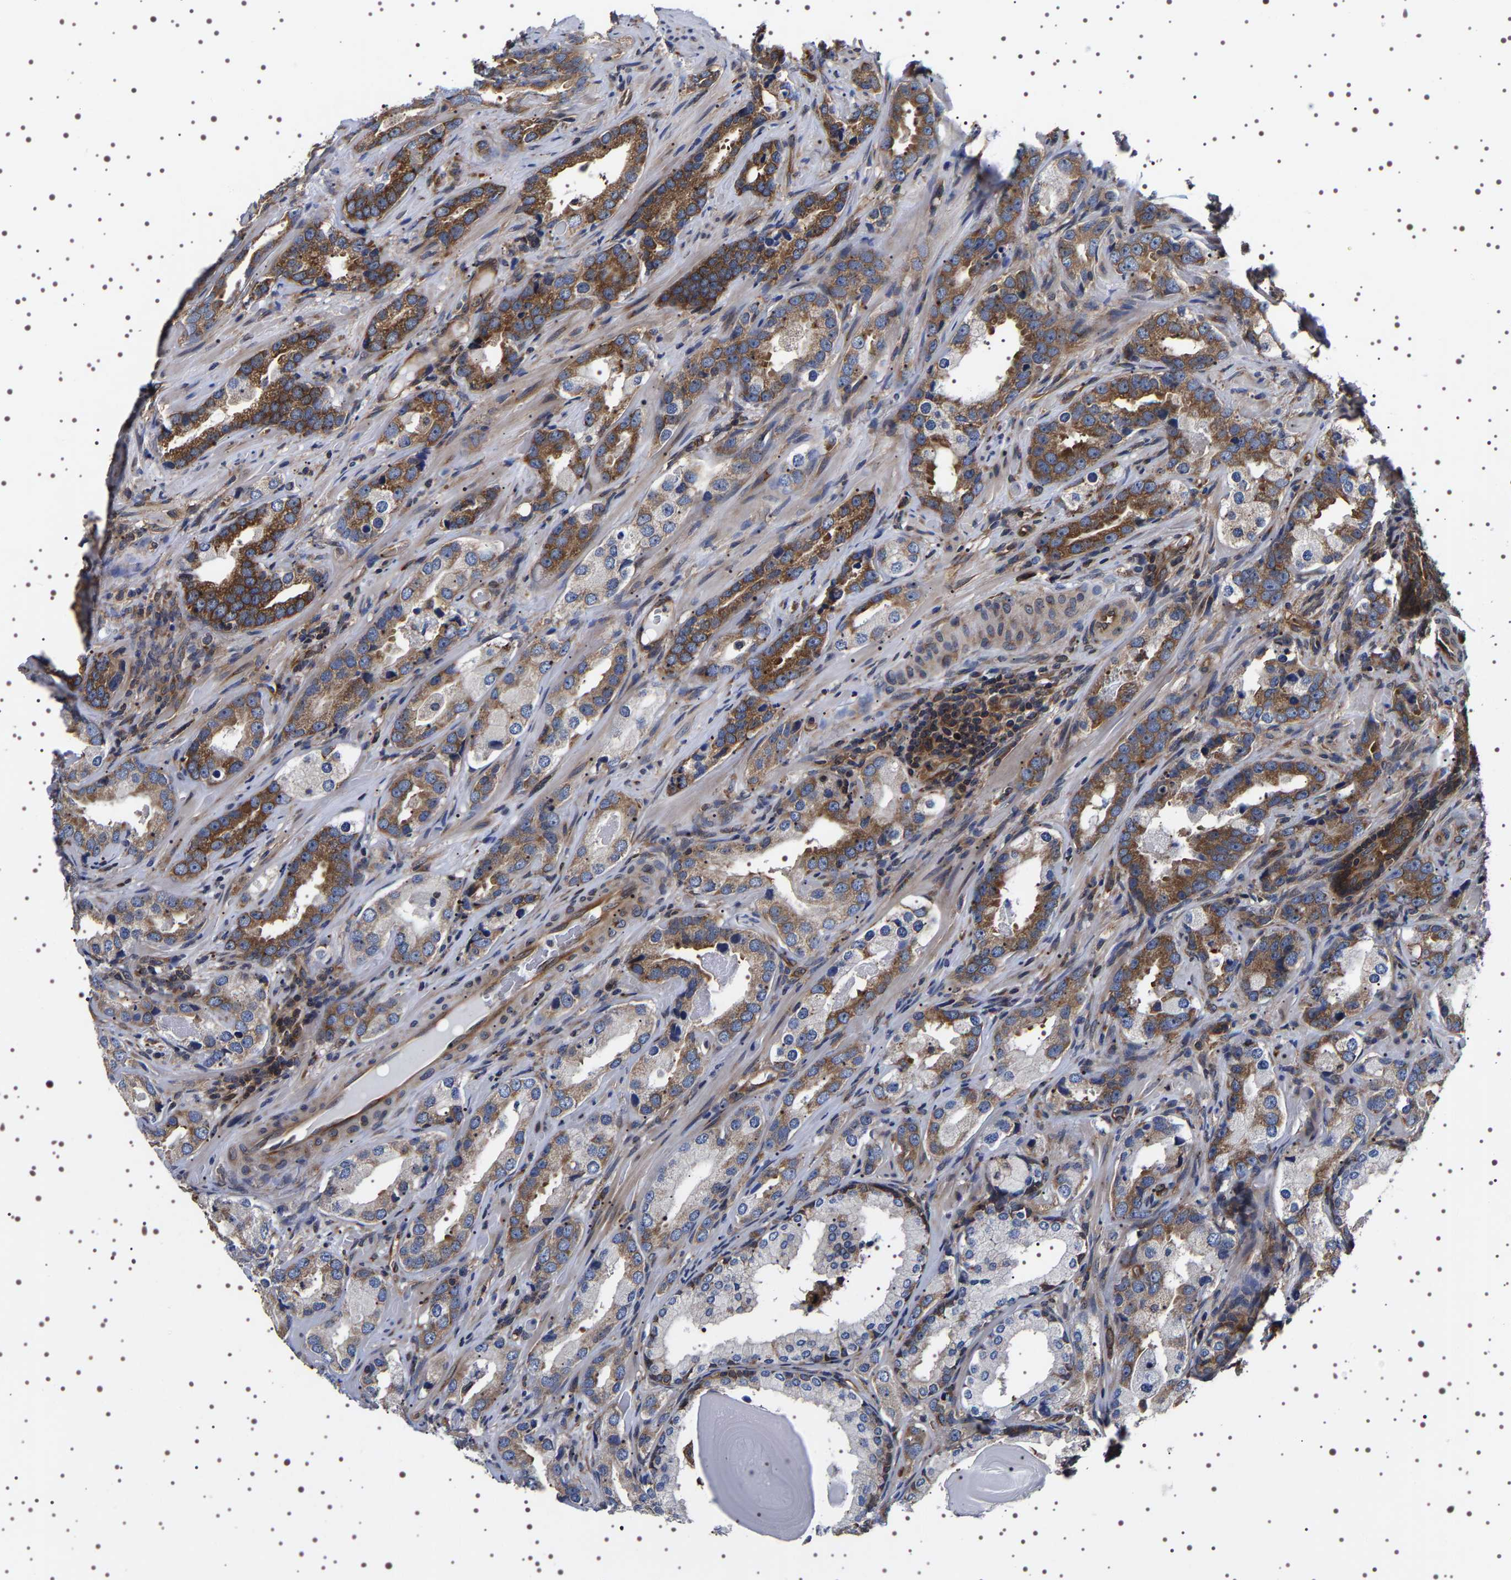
{"staining": {"intensity": "strong", "quantity": "25%-75%", "location": "cytoplasmic/membranous"}, "tissue": "prostate cancer", "cell_type": "Tumor cells", "image_type": "cancer", "snomed": [{"axis": "morphology", "description": "Adenocarcinoma, High grade"}, {"axis": "topography", "description": "Prostate"}], "caption": "This is an image of immunohistochemistry staining of prostate cancer (high-grade adenocarcinoma), which shows strong staining in the cytoplasmic/membranous of tumor cells.", "gene": "DARS1", "patient": {"sex": "male", "age": 63}}